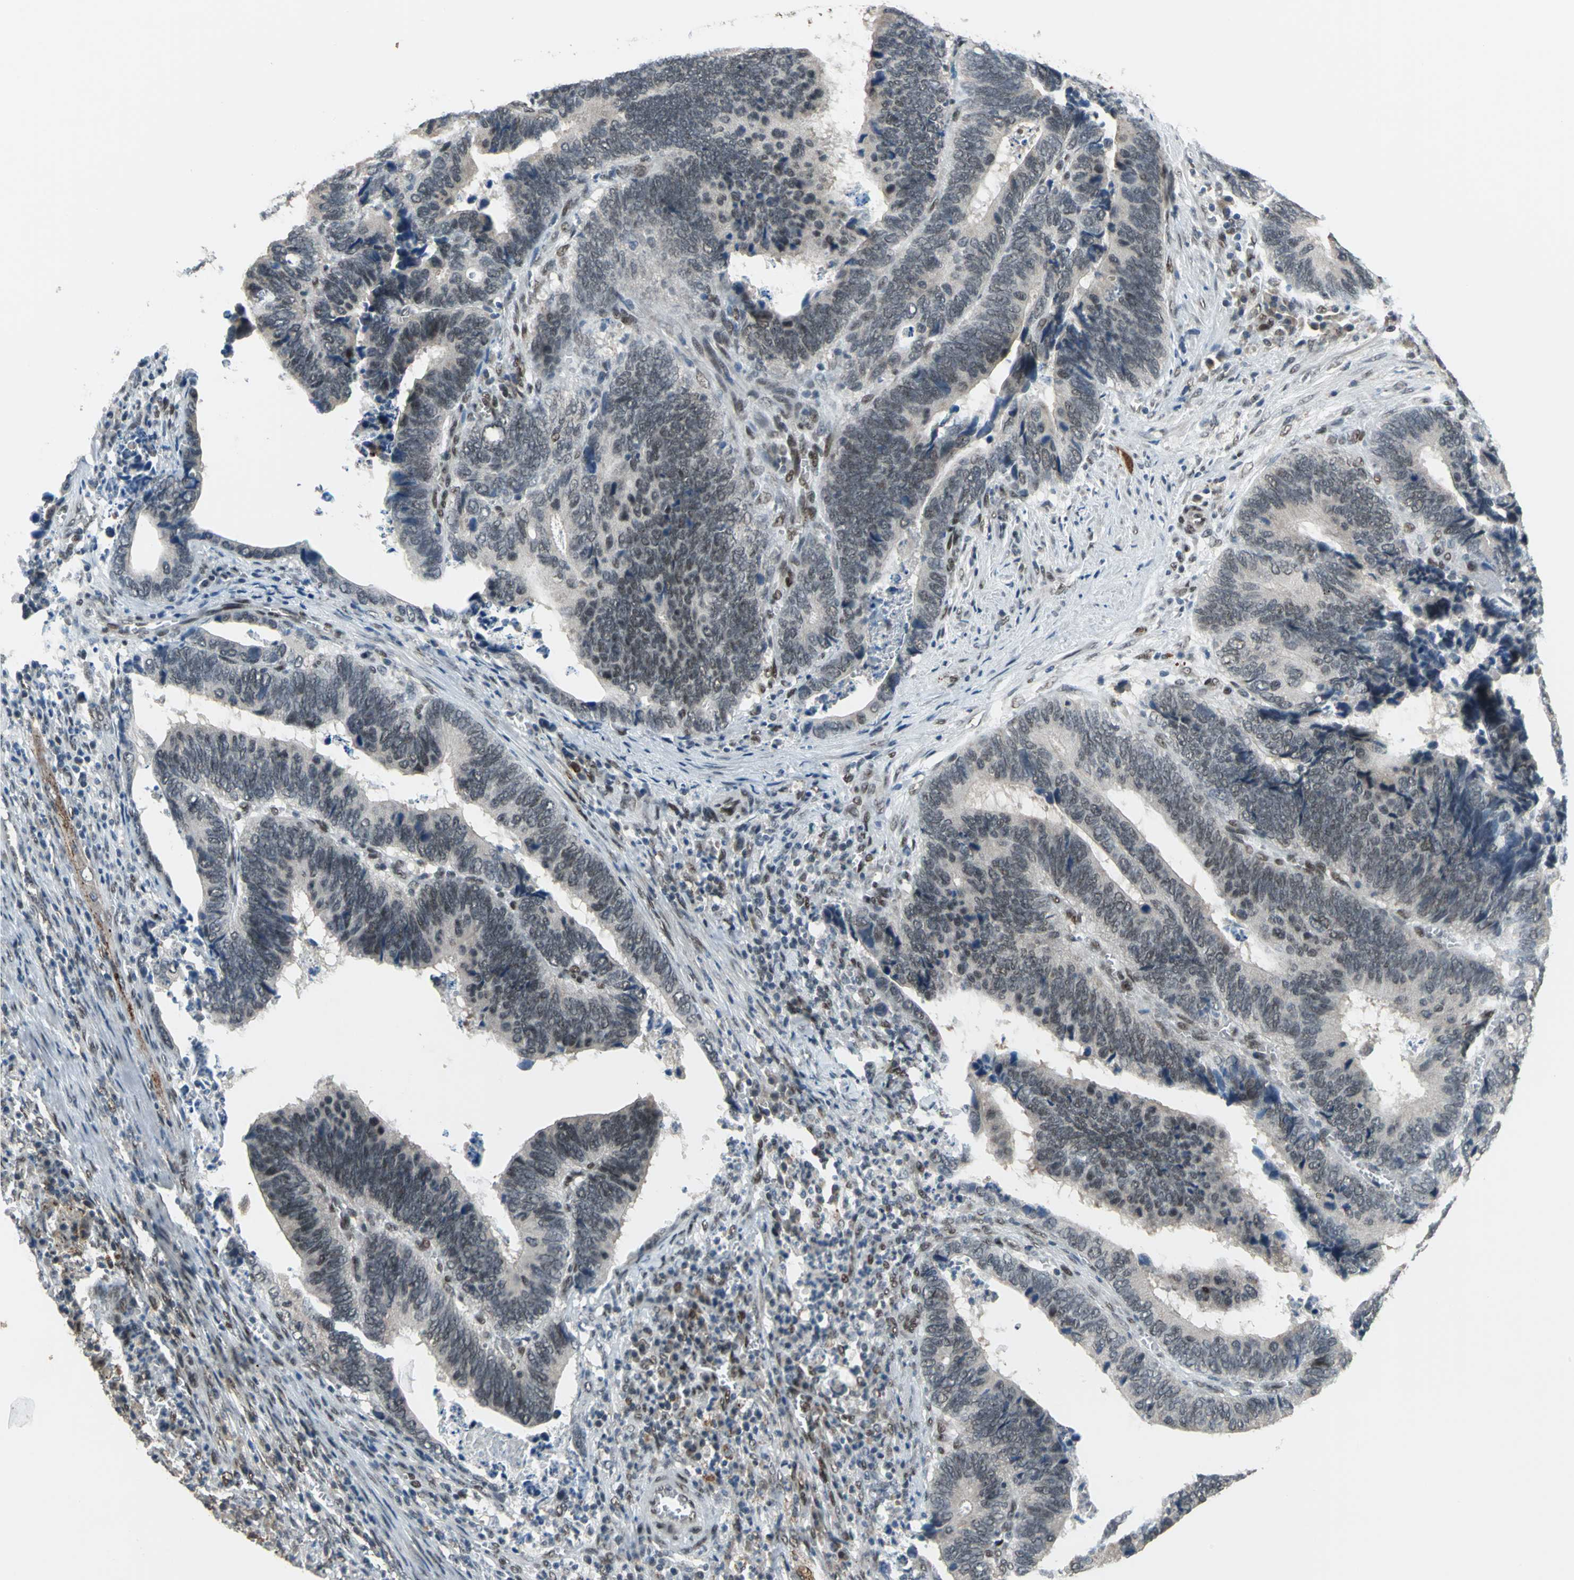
{"staining": {"intensity": "weak", "quantity": "<25%", "location": "cytoplasmic/membranous,nuclear"}, "tissue": "colorectal cancer", "cell_type": "Tumor cells", "image_type": "cancer", "snomed": [{"axis": "morphology", "description": "Adenocarcinoma, NOS"}, {"axis": "topography", "description": "Colon"}], "caption": "Immunohistochemistry (IHC) image of human colorectal adenocarcinoma stained for a protein (brown), which reveals no positivity in tumor cells.", "gene": "ELF2", "patient": {"sex": "male", "age": 72}}